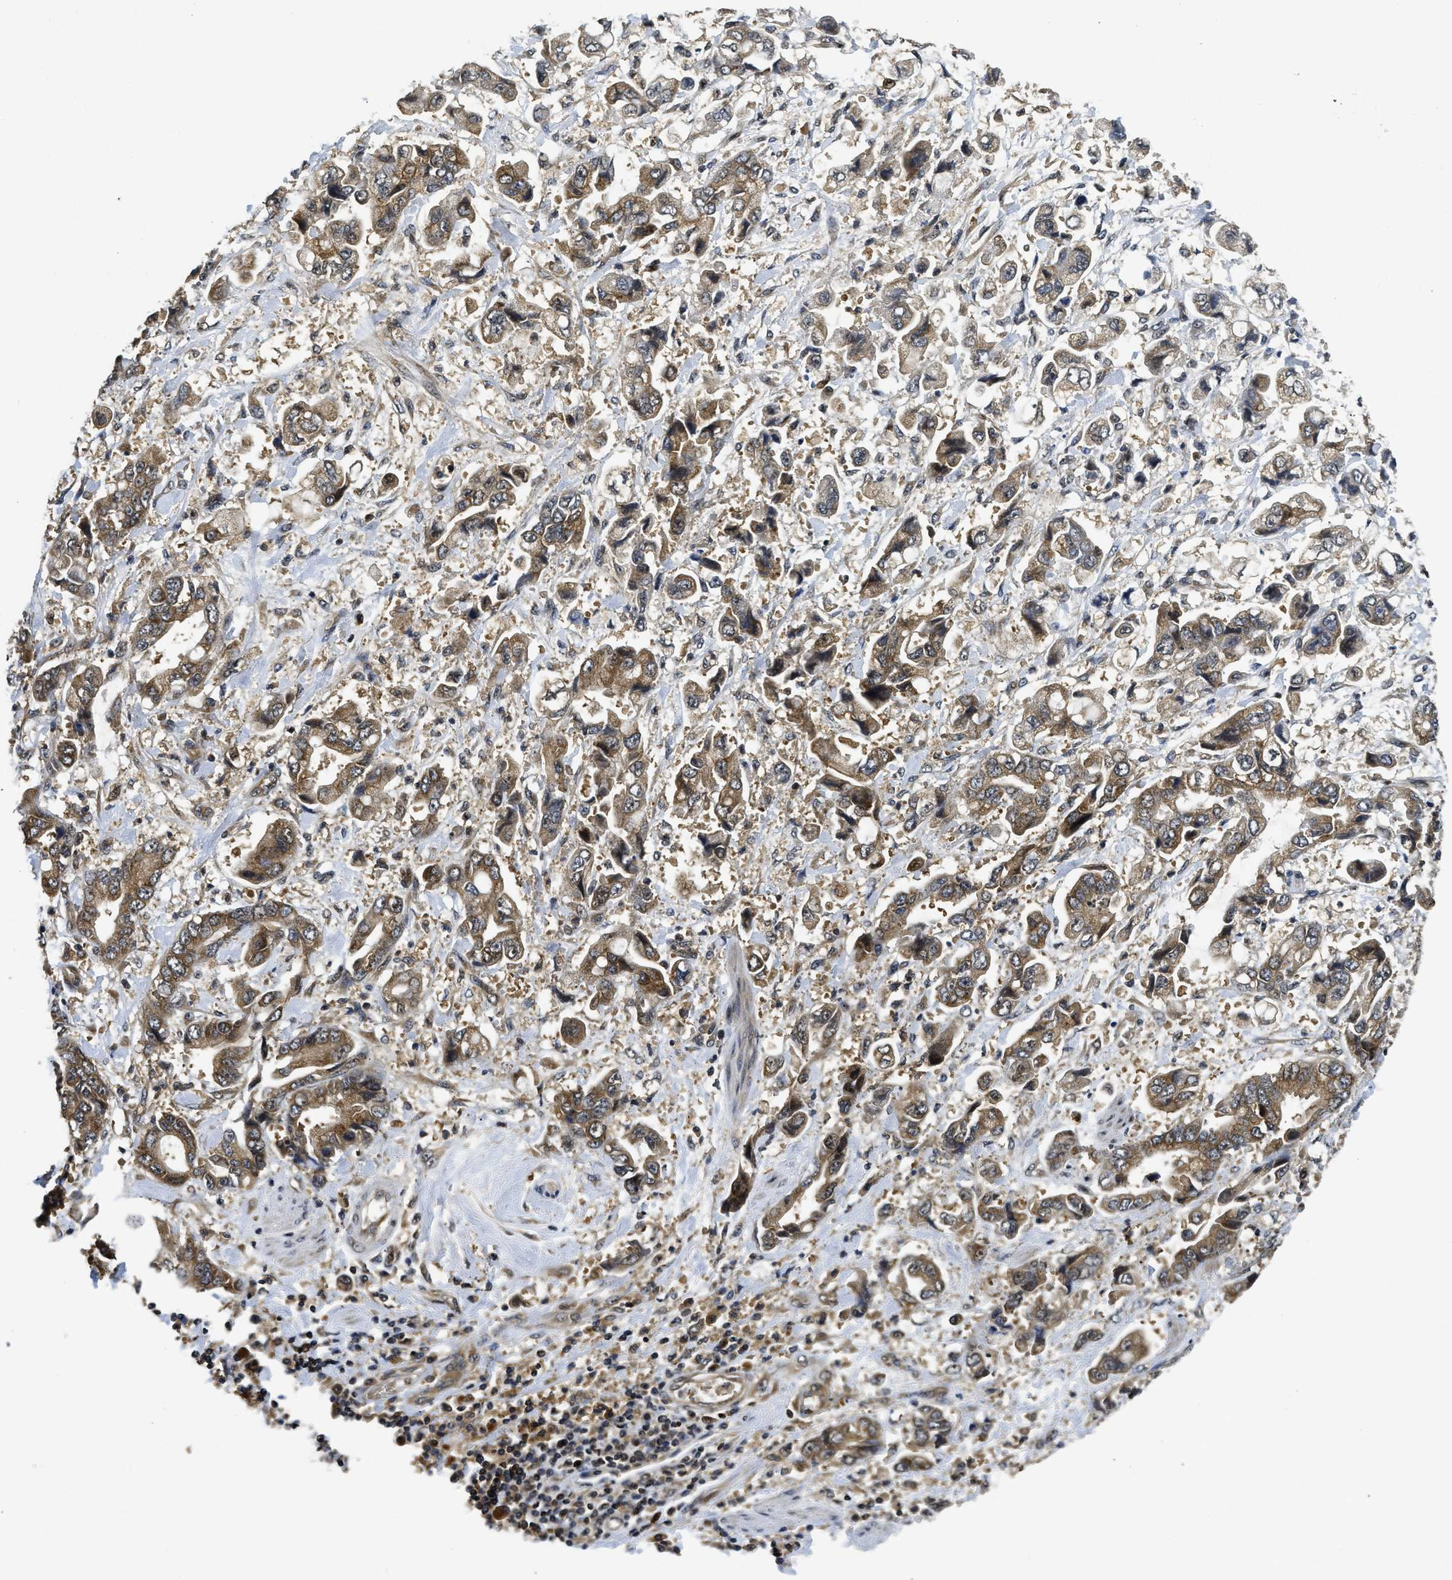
{"staining": {"intensity": "moderate", "quantity": ">75%", "location": "cytoplasmic/membranous"}, "tissue": "stomach cancer", "cell_type": "Tumor cells", "image_type": "cancer", "snomed": [{"axis": "morphology", "description": "Normal tissue, NOS"}, {"axis": "morphology", "description": "Adenocarcinoma, NOS"}, {"axis": "topography", "description": "Stomach"}], "caption": "This micrograph shows stomach adenocarcinoma stained with immunohistochemistry (IHC) to label a protein in brown. The cytoplasmic/membranous of tumor cells show moderate positivity for the protein. Nuclei are counter-stained blue.", "gene": "ADSL", "patient": {"sex": "male", "age": 62}}